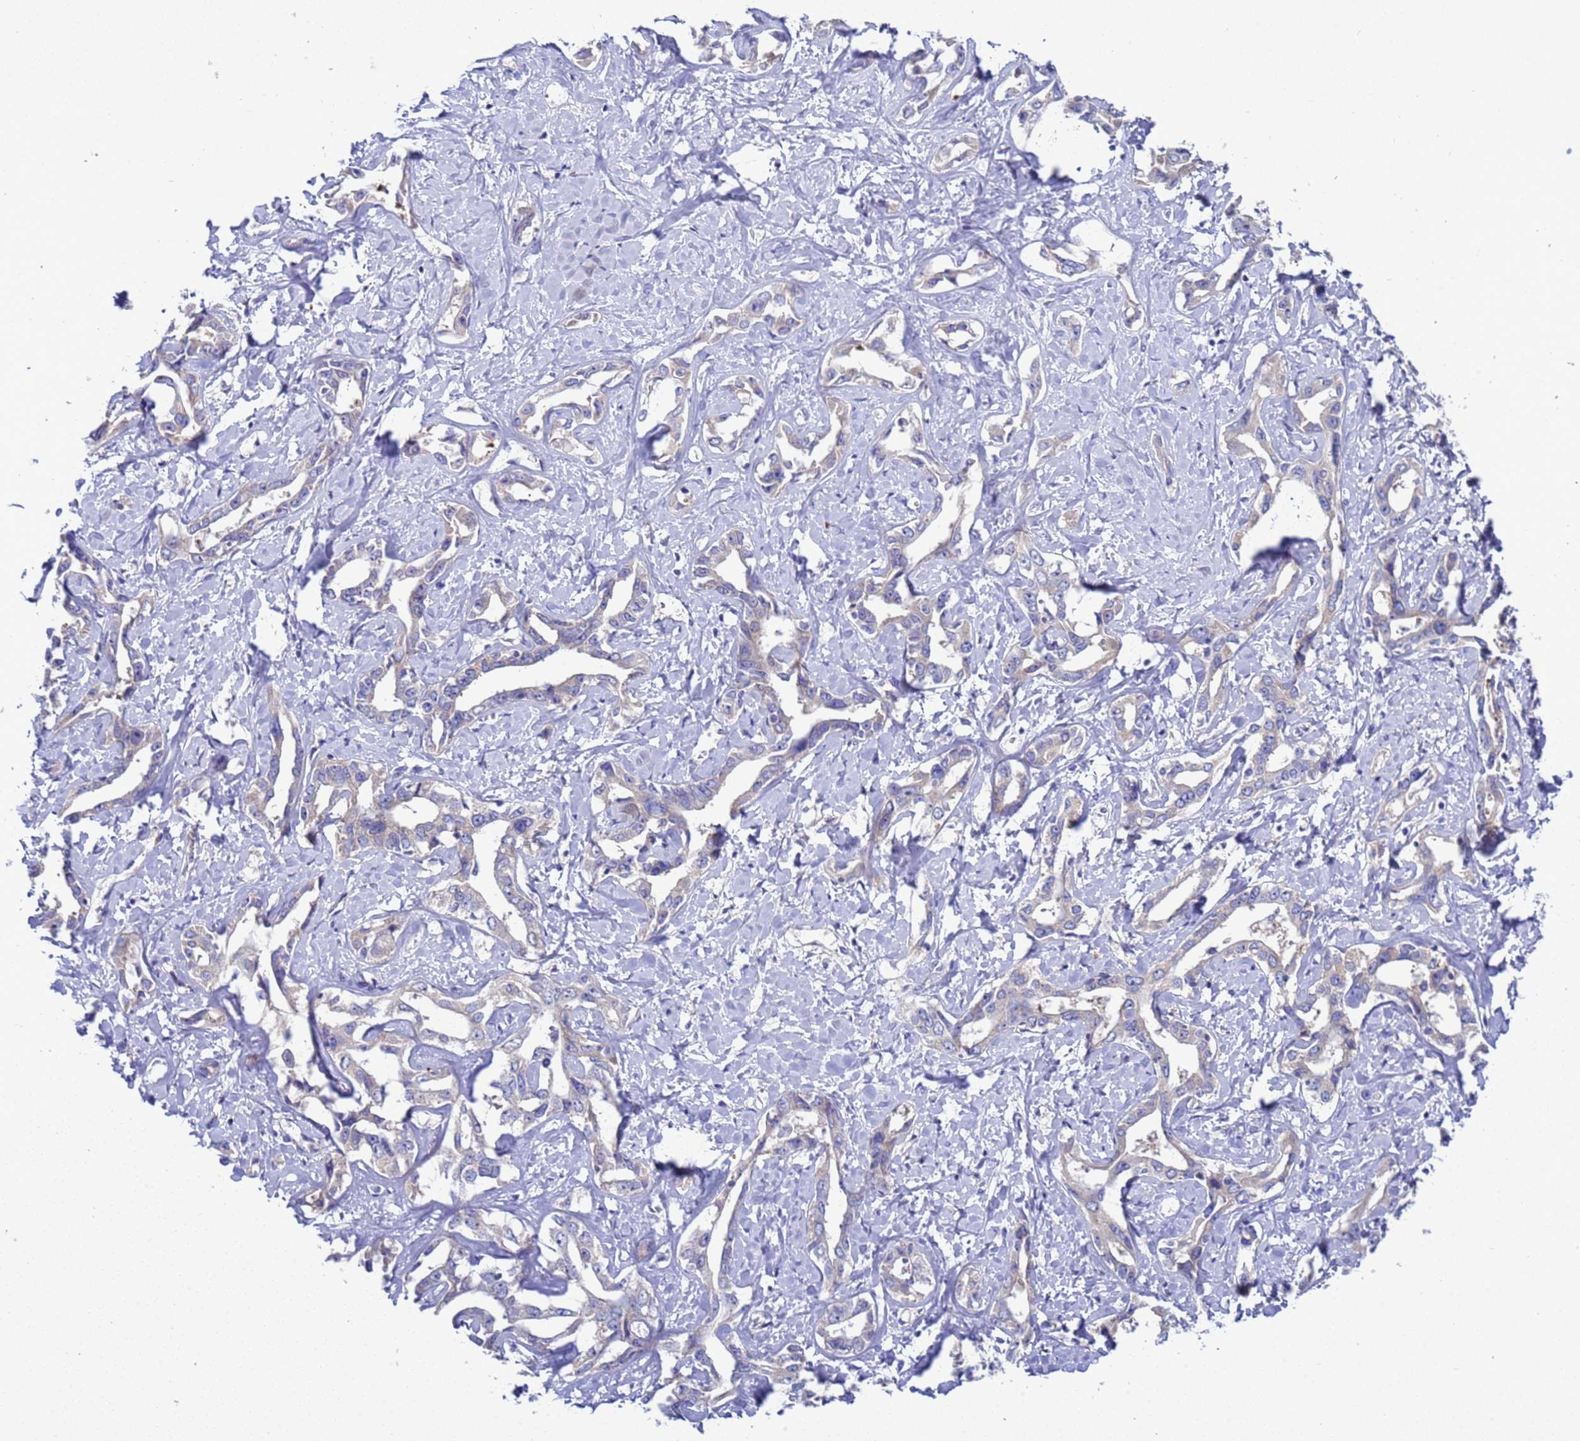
{"staining": {"intensity": "weak", "quantity": "25%-75%", "location": "cytoplasmic/membranous"}, "tissue": "liver cancer", "cell_type": "Tumor cells", "image_type": "cancer", "snomed": [{"axis": "morphology", "description": "Cholangiocarcinoma"}, {"axis": "topography", "description": "Liver"}], "caption": "Brown immunohistochemical staining in liver cancer (cholangiocarcinoma) shows weak cytoplasmic/membranous expression in approximately 25%-75% of tumor cells. Nuclei are stained in blue.", "gene": "RC3H2", "patient": {"sex": "male", "age": 59}}